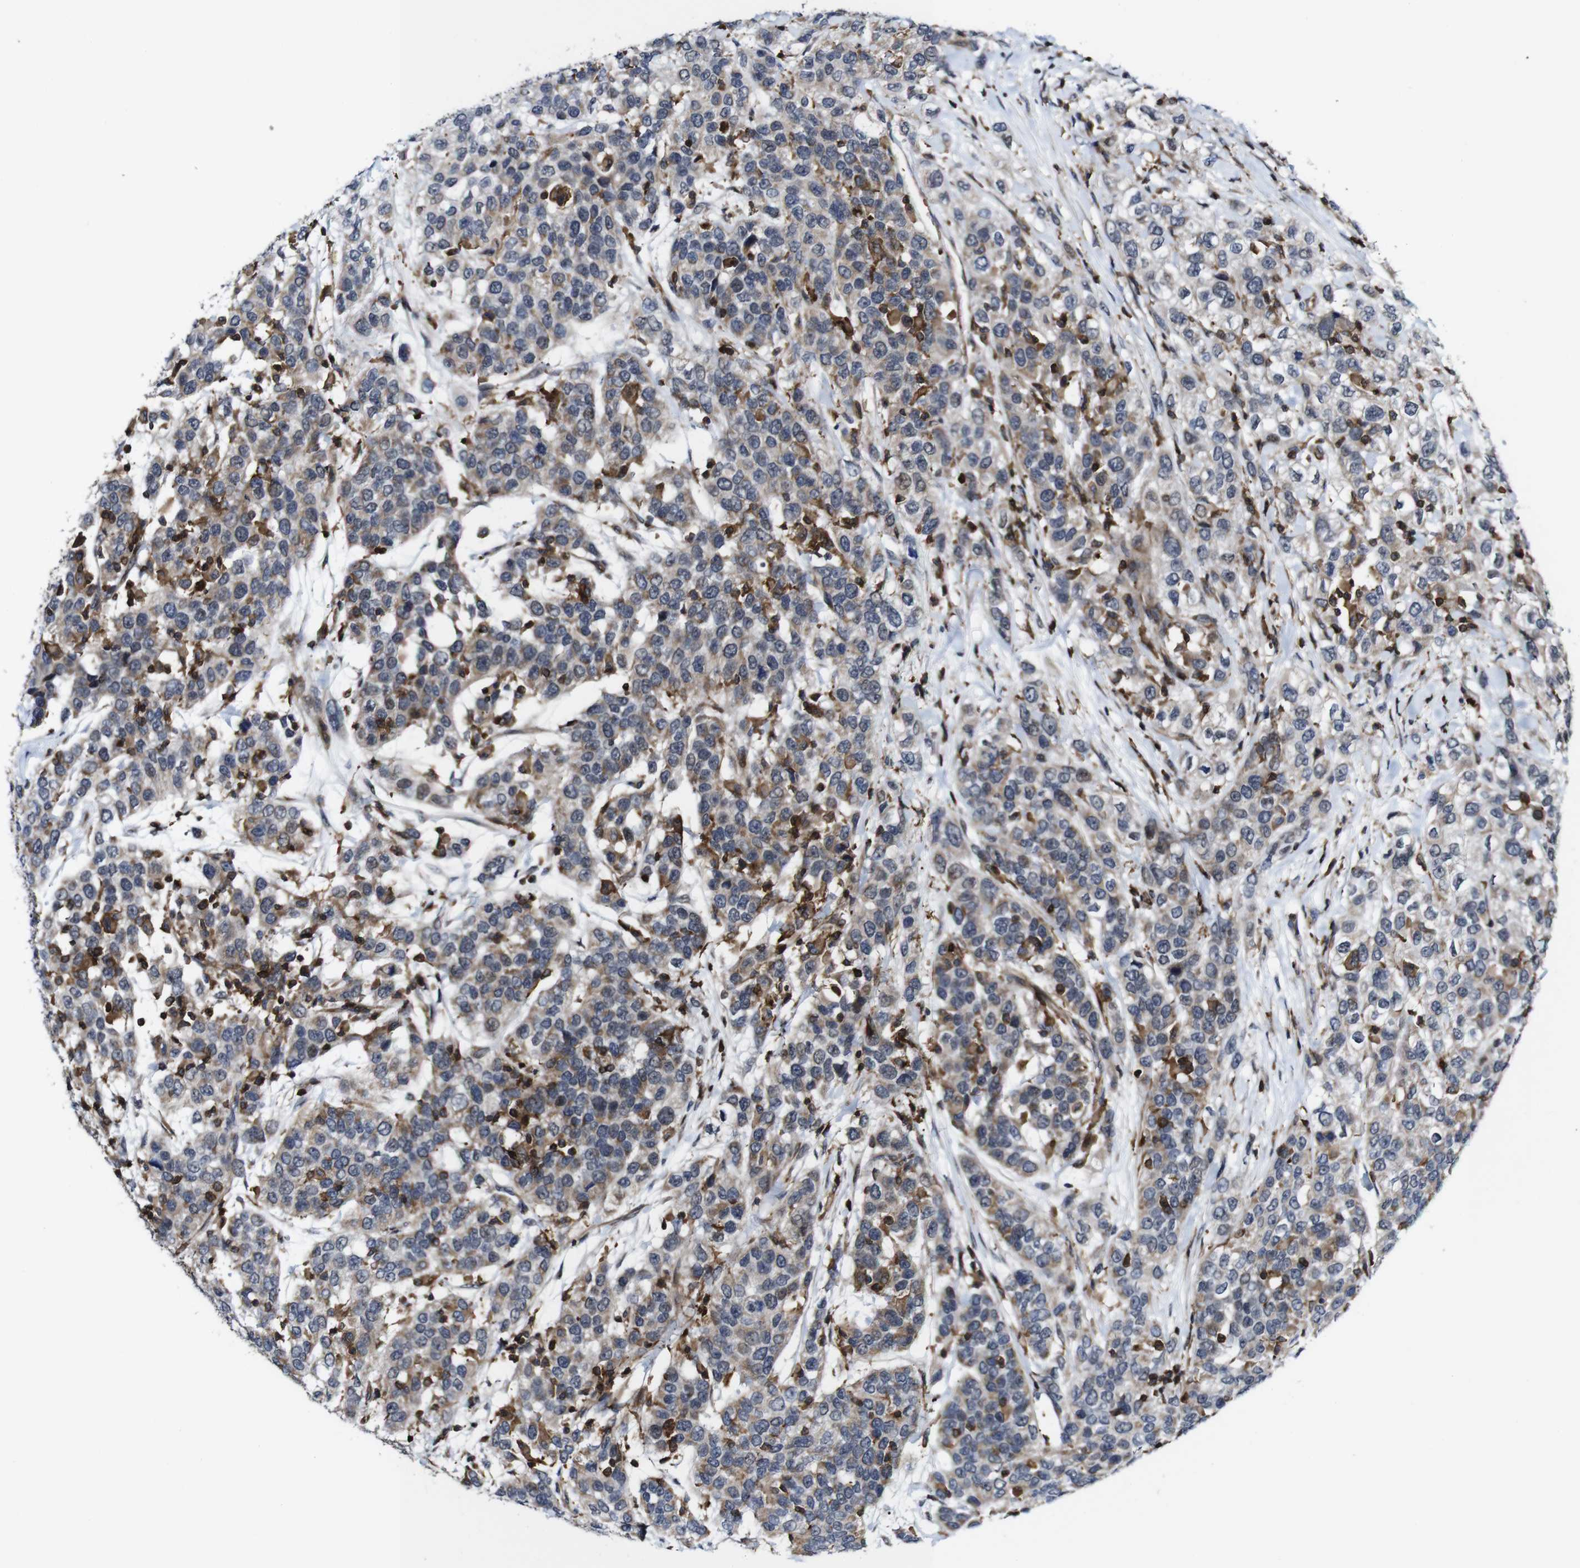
{"staining": {"intensity": "weak", "quantity": ">75%", "location": "cytoplasmic/membranous"}, "tissue": "urothelial cancer", "cell_type": "Tumor cells", "image_type": "cancer", "snomed": [{"axis": "morphology", "description": "Urothelial carcinoma, High grade"}, {"axis": "topography", "description": "Urinary bladder"}], "caption": "Human urothelial cancer stained with a protein marker displays weak staining in tumor cells.", "gene": "JAK2", "patient": {"sex": "female", "age": 80}}